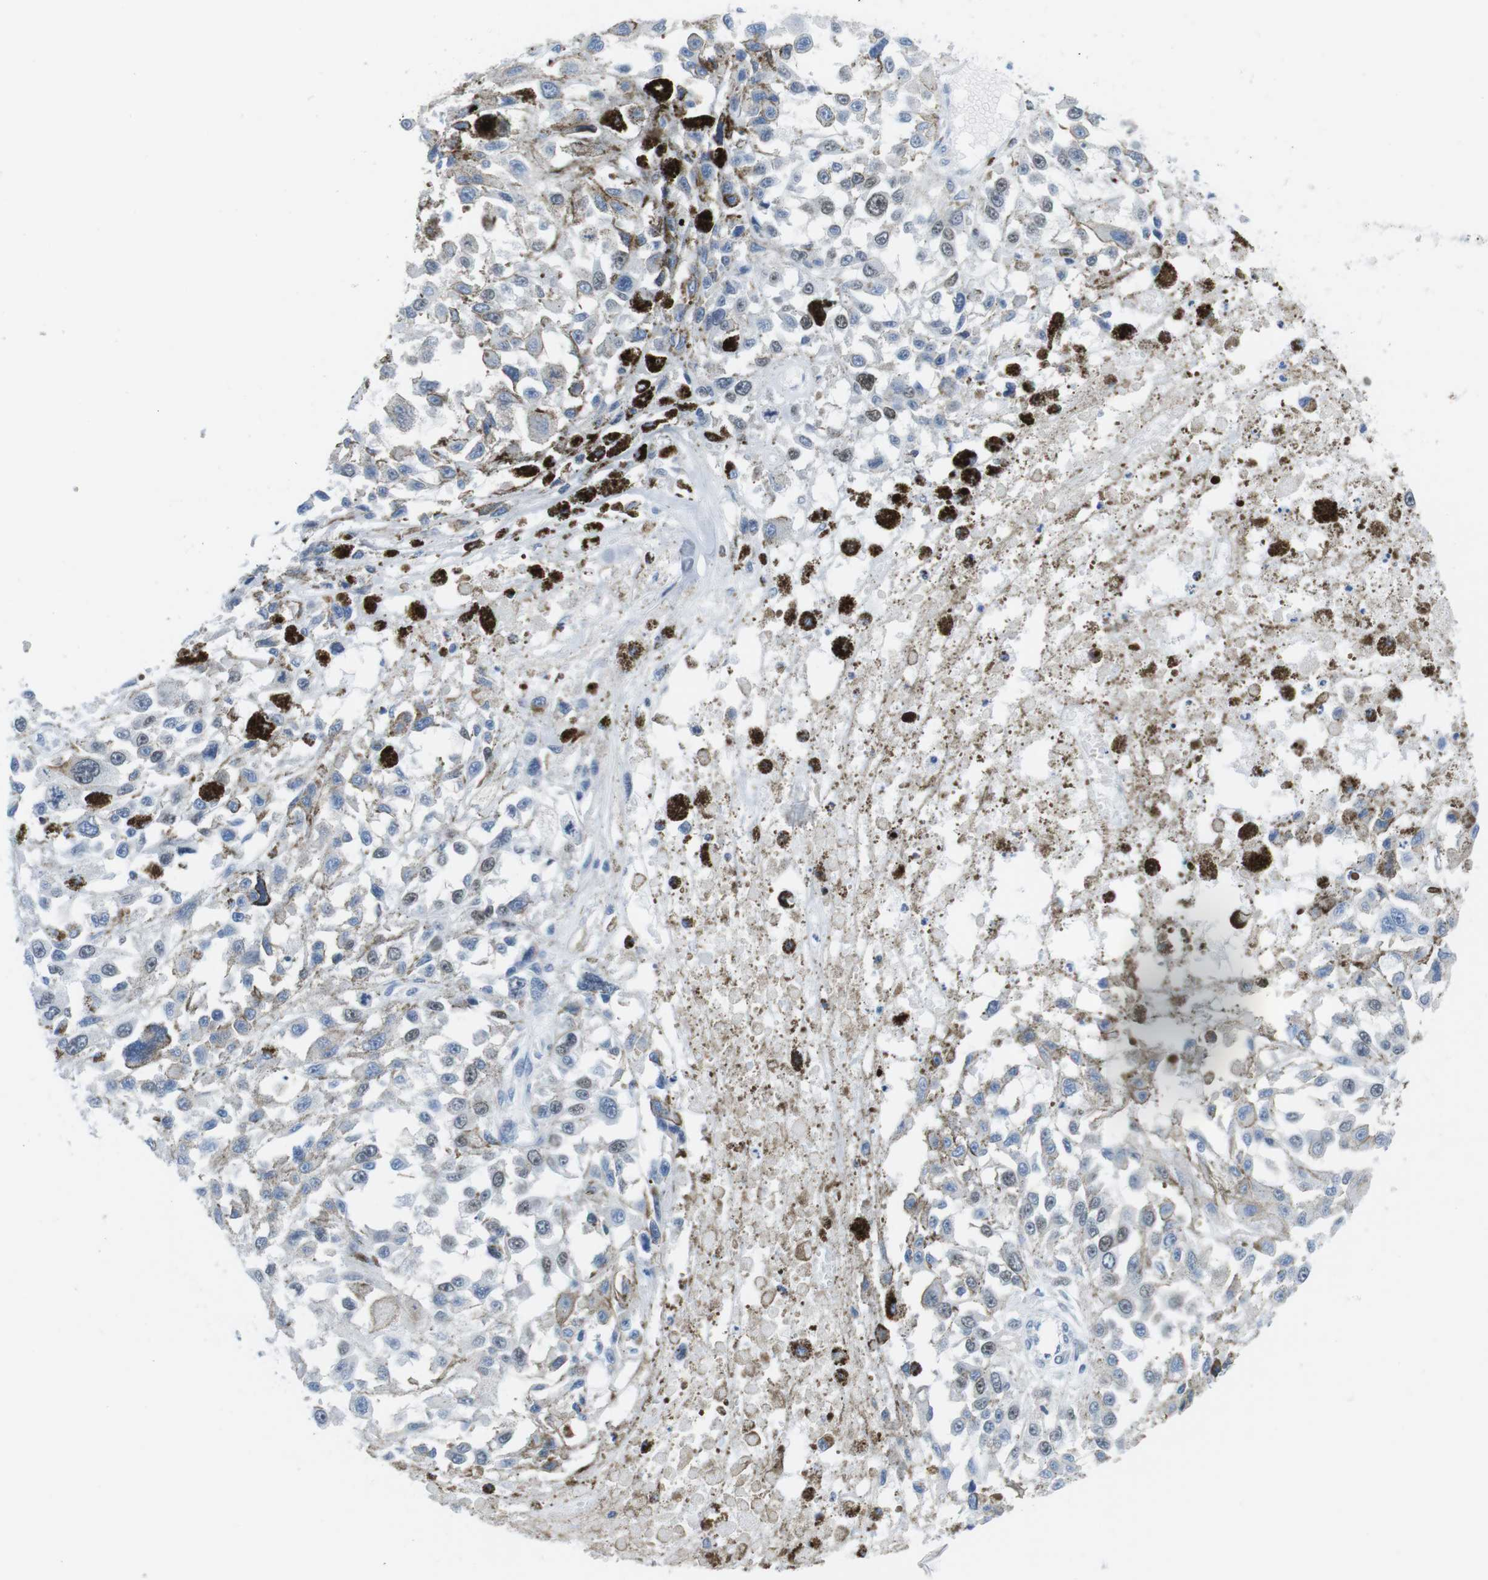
{"staining": {"intensity": "weak", "quantity": "<25%", "location": "nuclear"}, "tissue": "melanoma", "cell_type": "Tumor cells", "image_type": "cancer", "snomed": [{"axis": "morphology", "description": "Malignant melanoma, Metastatic site"}, {"axis": "topography", "description": "Lymph node"}], "caption": "An IHC micrograph of melanoma is shown. There is no staining in tumor cells of melanoma. Nuclei are stained in blue.", "gene": "CHAF1A", "patient": {"sex": "male", "age": 59}}